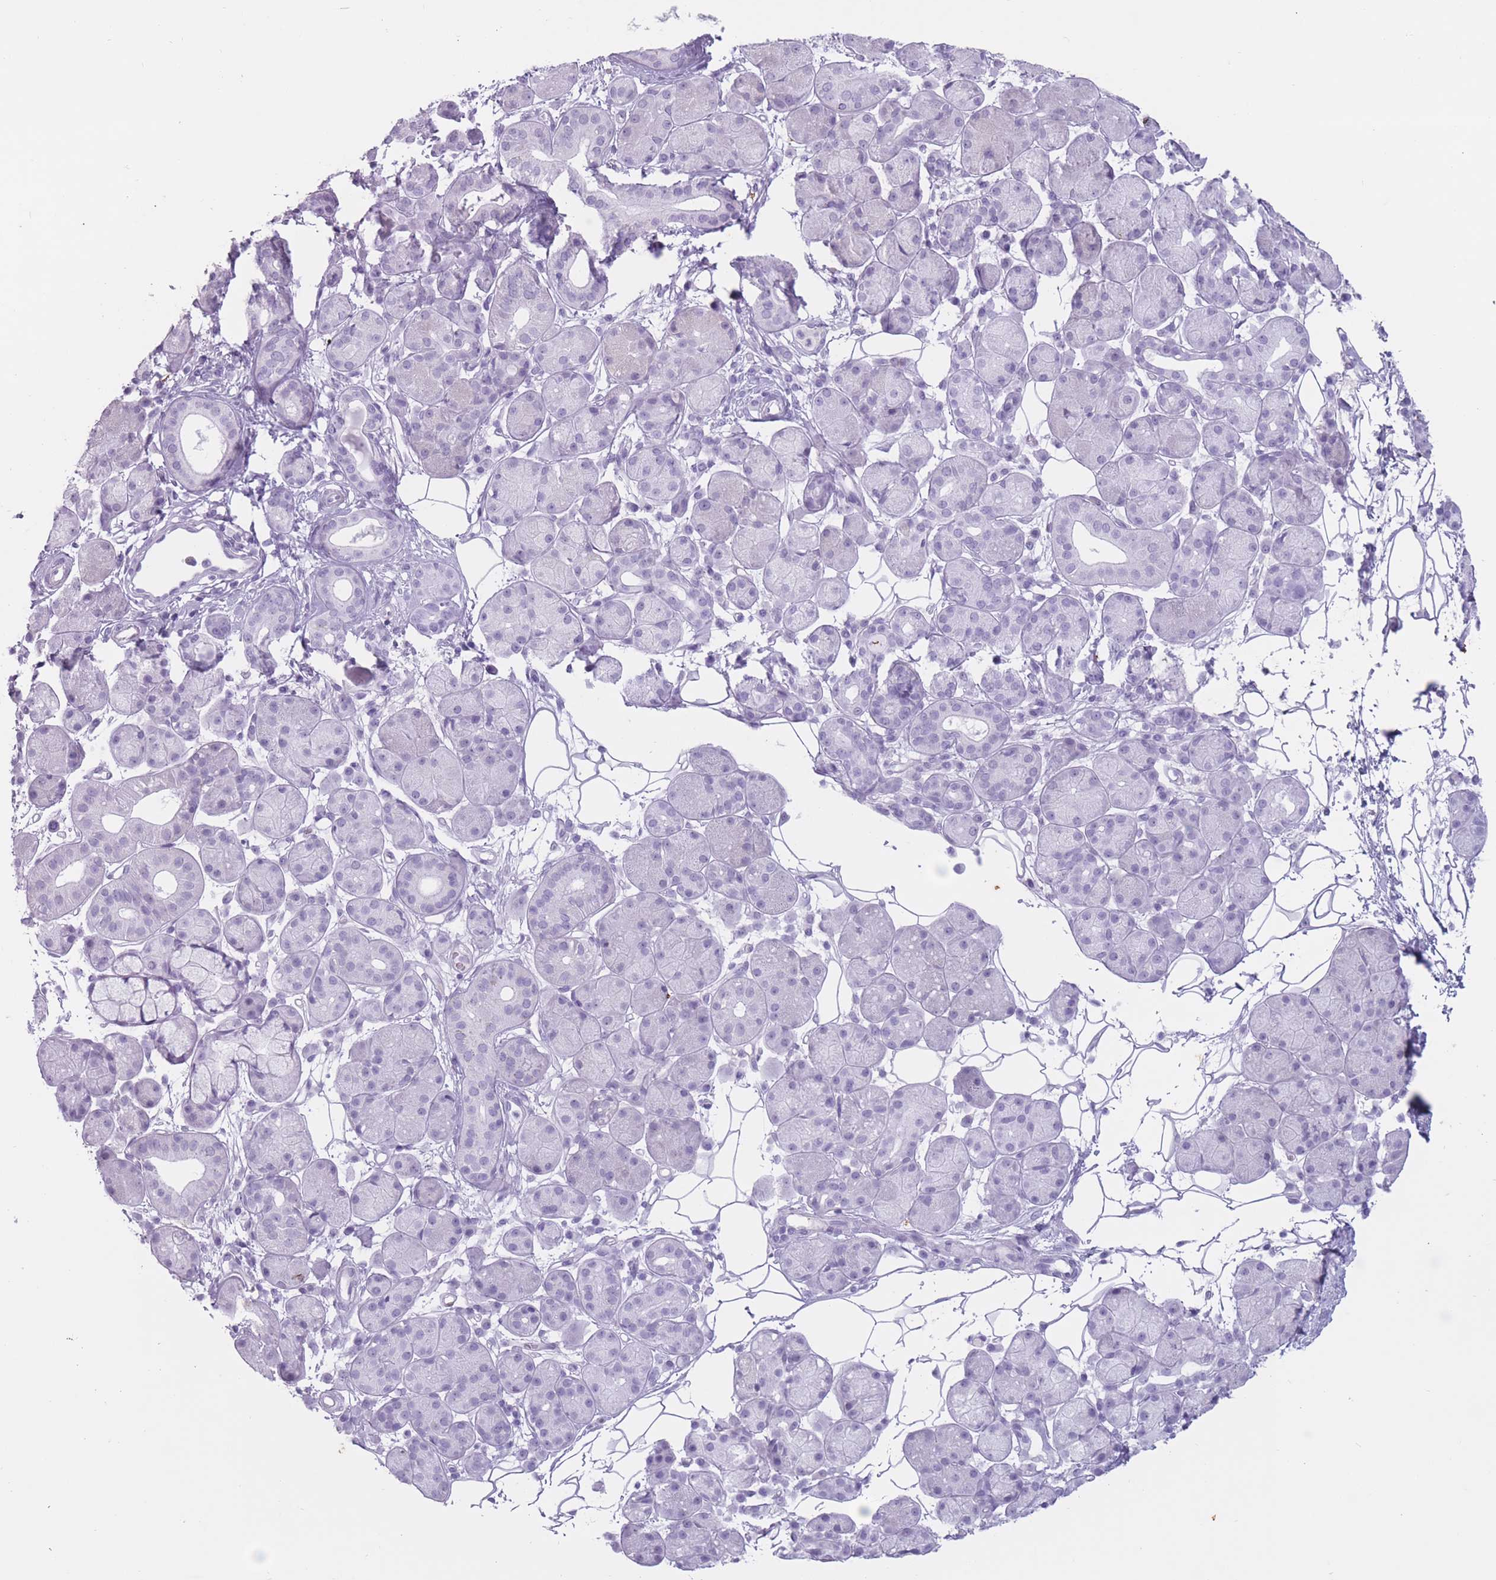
{"staining": {"intensity": "negative", "quantity": "none", "location": "none"}, "tissue": "salivary gland", "cell_type": "Glandular cells", "image_type": "normal", "snomed": [{"axis": "morphology", "description": "Squamous cell carcinoma, NOS"}, {"axis": "topography", "description": "Skin"}, {"axis": "topography", "description": "Head-Neck"}], "caption": "Immunohistochemical staining of normal human salivary gland exhibits no significant expression in glandular cells. Nuclei are stained in blue.", "gene": "PNMA3", "patient": {"sex": "male", "age": 80}}